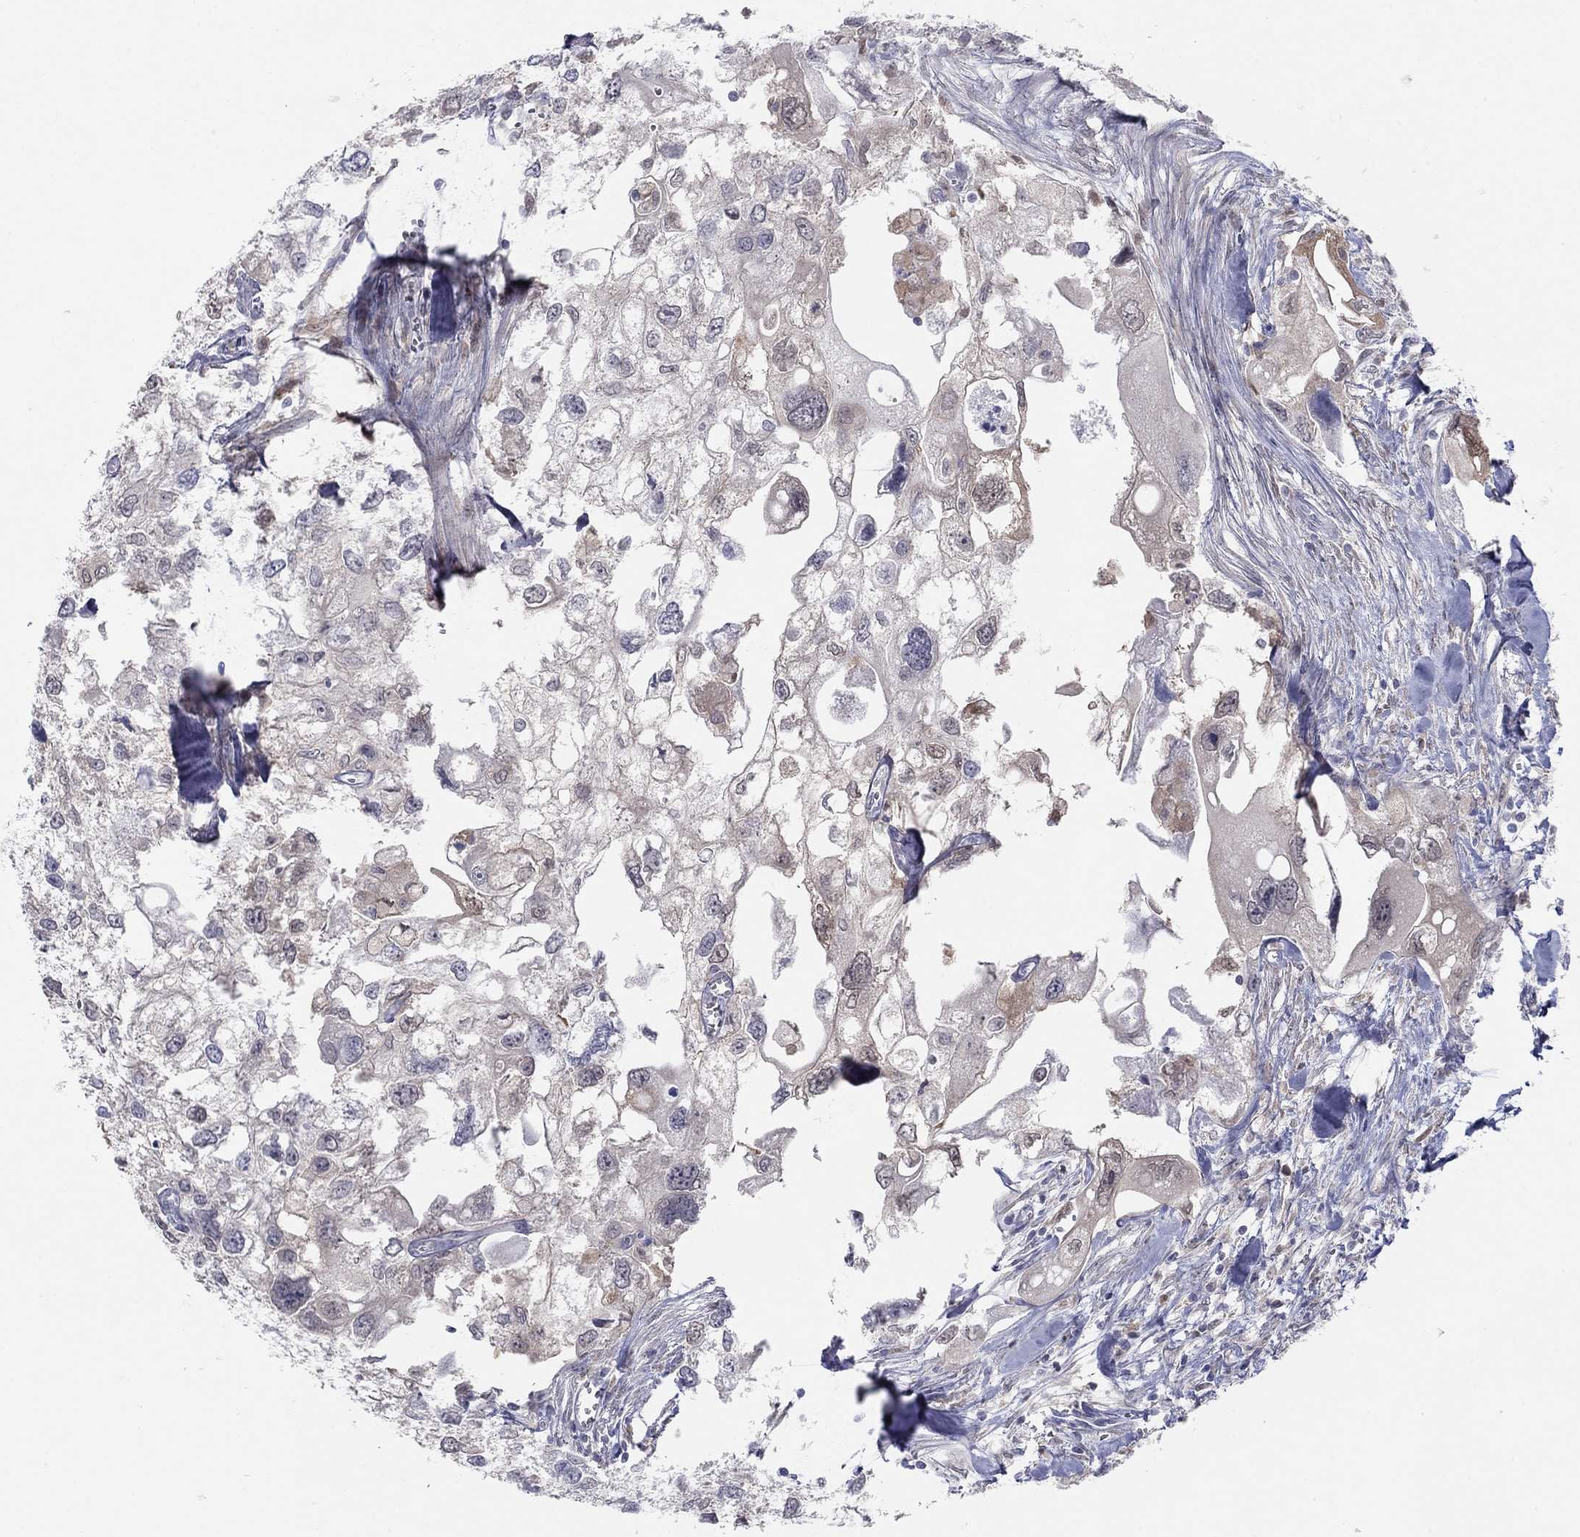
{"staining": {"intensity": "negative", "quantity": "none", "location": "none"}, "tissue": "urothelial cancer", "cell_type": "Tumor cells", "image_type": "cancer", "snomed": [{"axis": "morphology", "description": "Urothelial carcinoma, High grade"}, {"axis": "topography", "description": "Urinary bladder"}], "caption": "Tumor cells are negative for brown protein staining in urothelial carcinoma (high-grade).", "gene": "PDXK", "patient": {"sex": "male", "age": 59}}